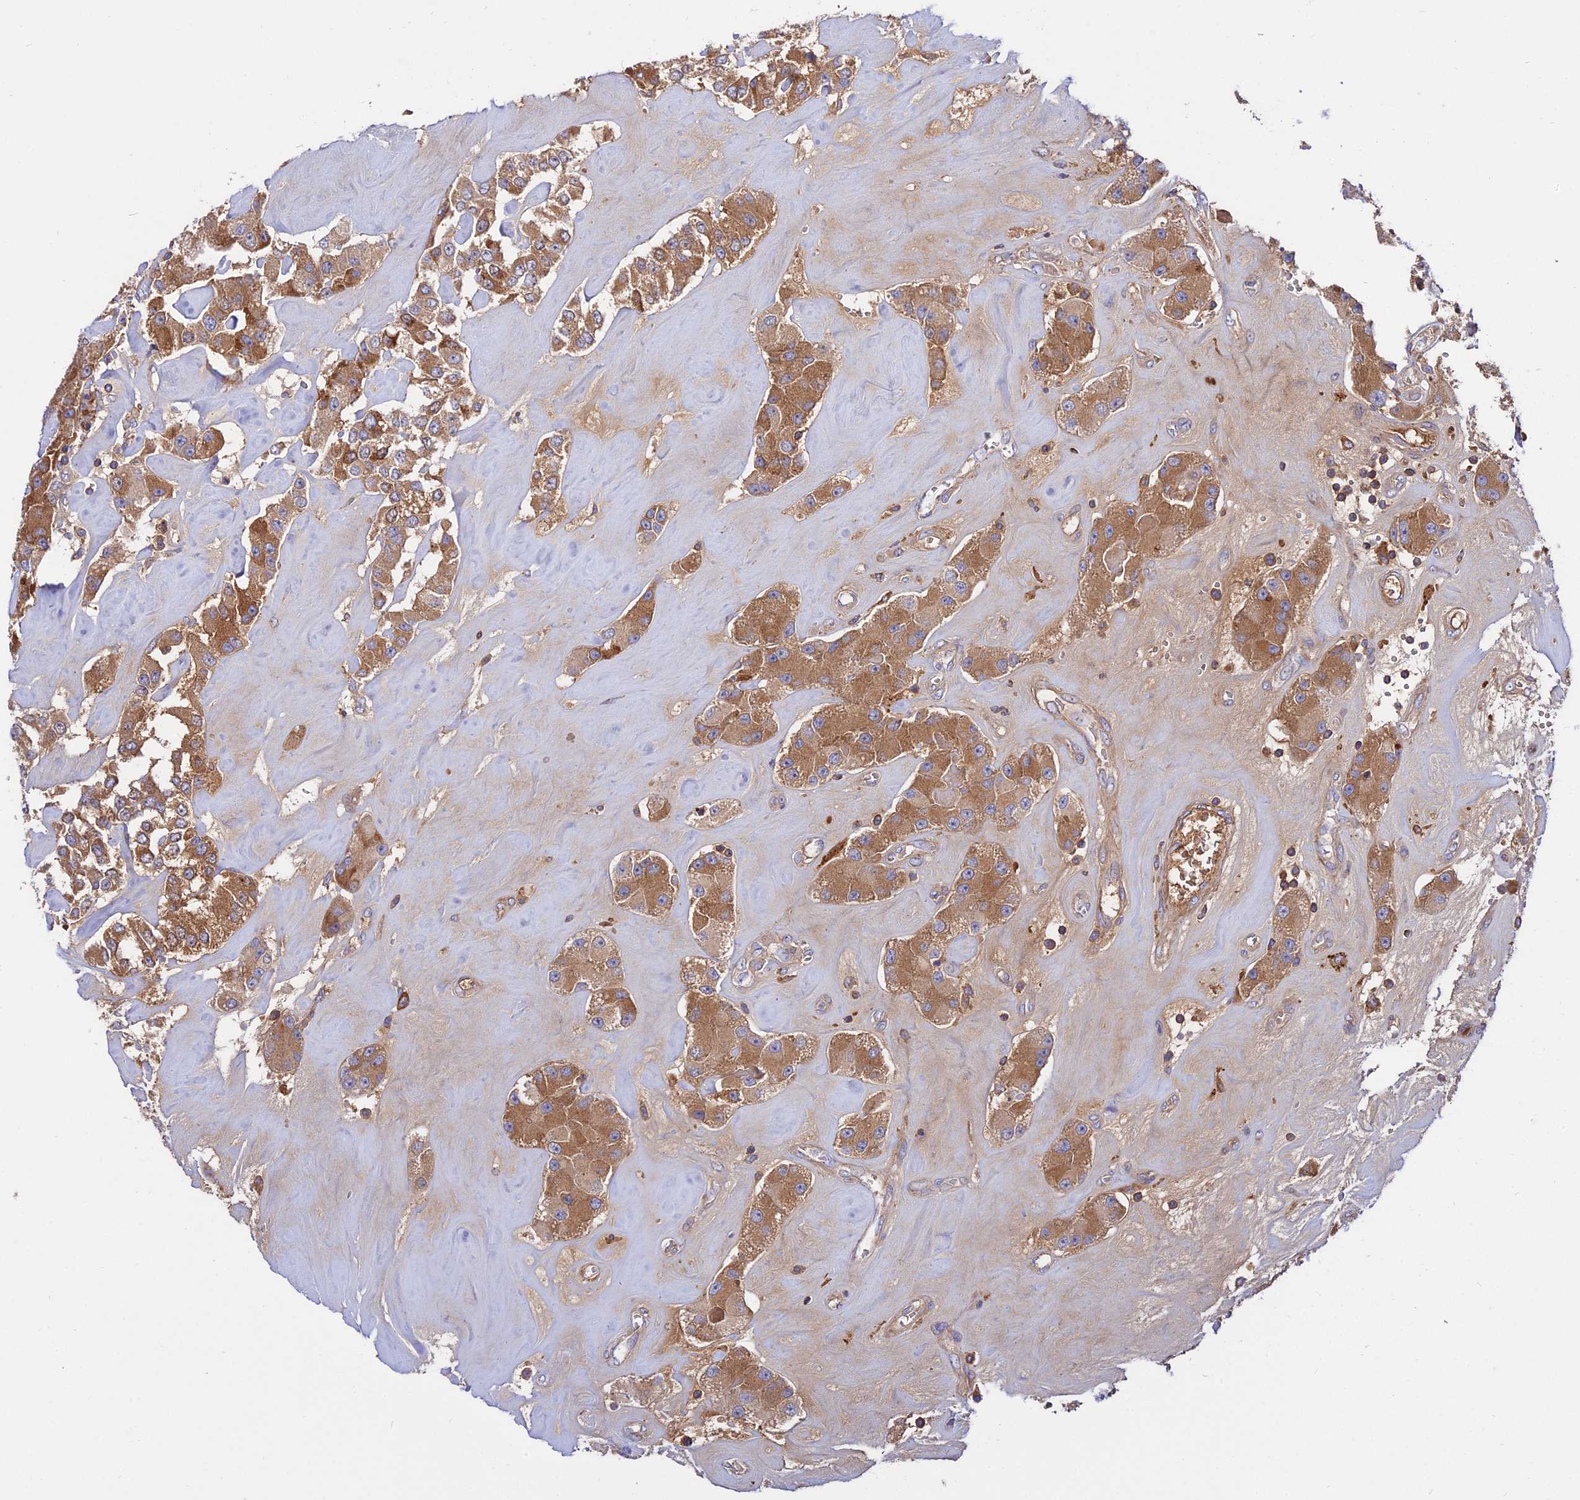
{"staining": {"intensity": "moderate", "quantity": "25%-75%", "location": "cytoplasmic/membranous"}, "tissue": "carcinoid", "cell_type": "Tumor cells", "image_type": "cancer", "snomed": [{"axis": "morphology", "description": "Carcinoid, malignant, NOS"}, {"axis": "topography", "description": "Pancreas"}], "caption": "Immunohistochemistry (IHC) staining of carcinoid (malignant), which shows medium levels of moderate cytoplasmic/membranous positivity in about 25%-75% of tumor cells indicating moderate cytoplasmic/membranous protein expression. The staining was performed using DAB (brown) for protein detection and nuclei were counterstained in hematoxylin (blue).", "gene": "PYM1", "patient": {"sex": "male", "age": 41}}